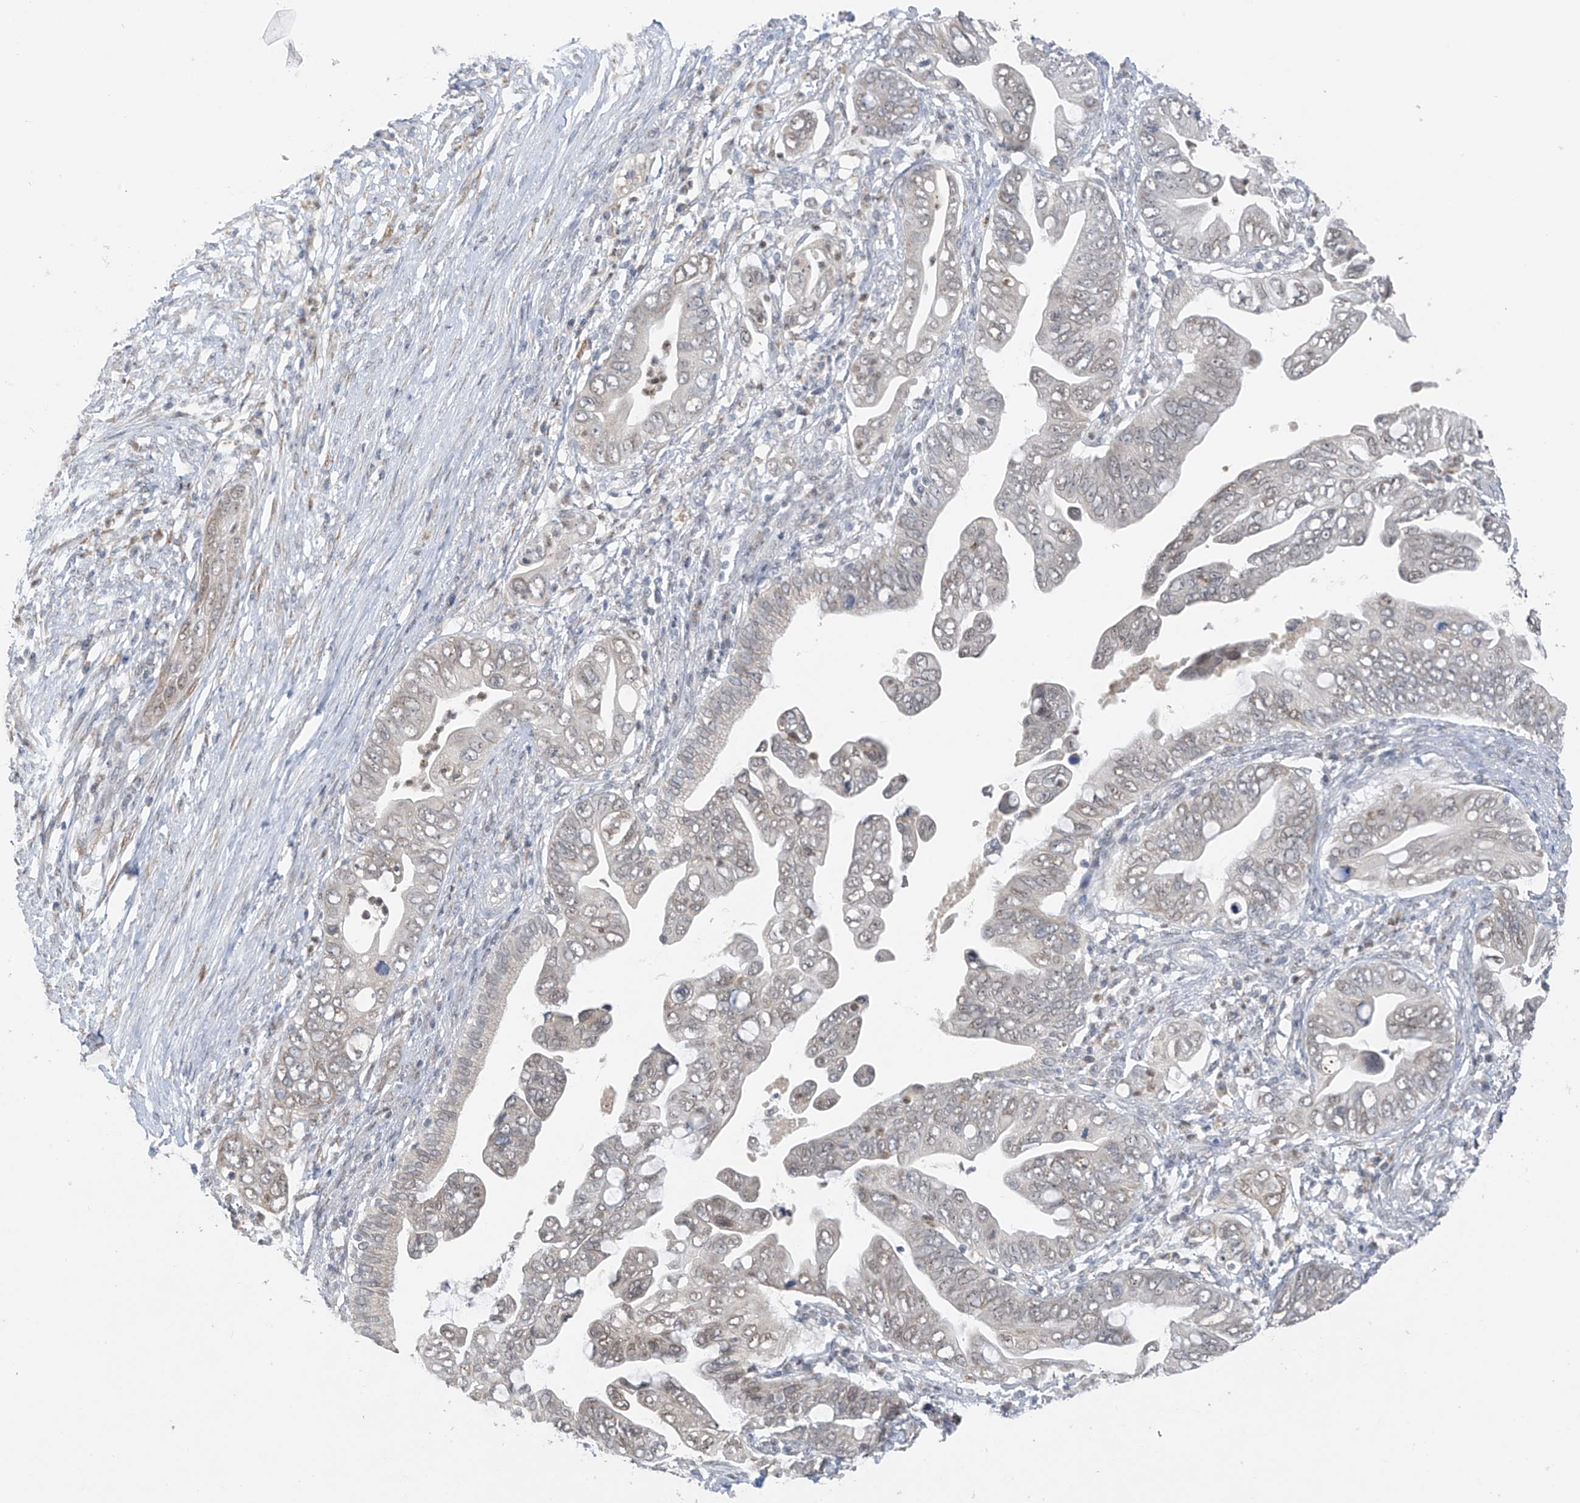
{"staining": {"intensity": "negative", "quantity": "none", "location": "none"}, "tissue": "pancreatic cancer", "cell_type": "Tumor cells", "image_type": "cancer", "snomed": [{"axis": "morphology", "description": "Adenocarcinoma, NOS"}, {"axis": "topography", "description": "Pancreas"}], "caption": "DAB (3,3'-diaminobenzidine) immunohistochemical staining of pancreatic adenocarcinoma displays no significant positivity in tumor cells.", "gene": "CYP4V2", "patient": {"sex": "male", "age": 75}}